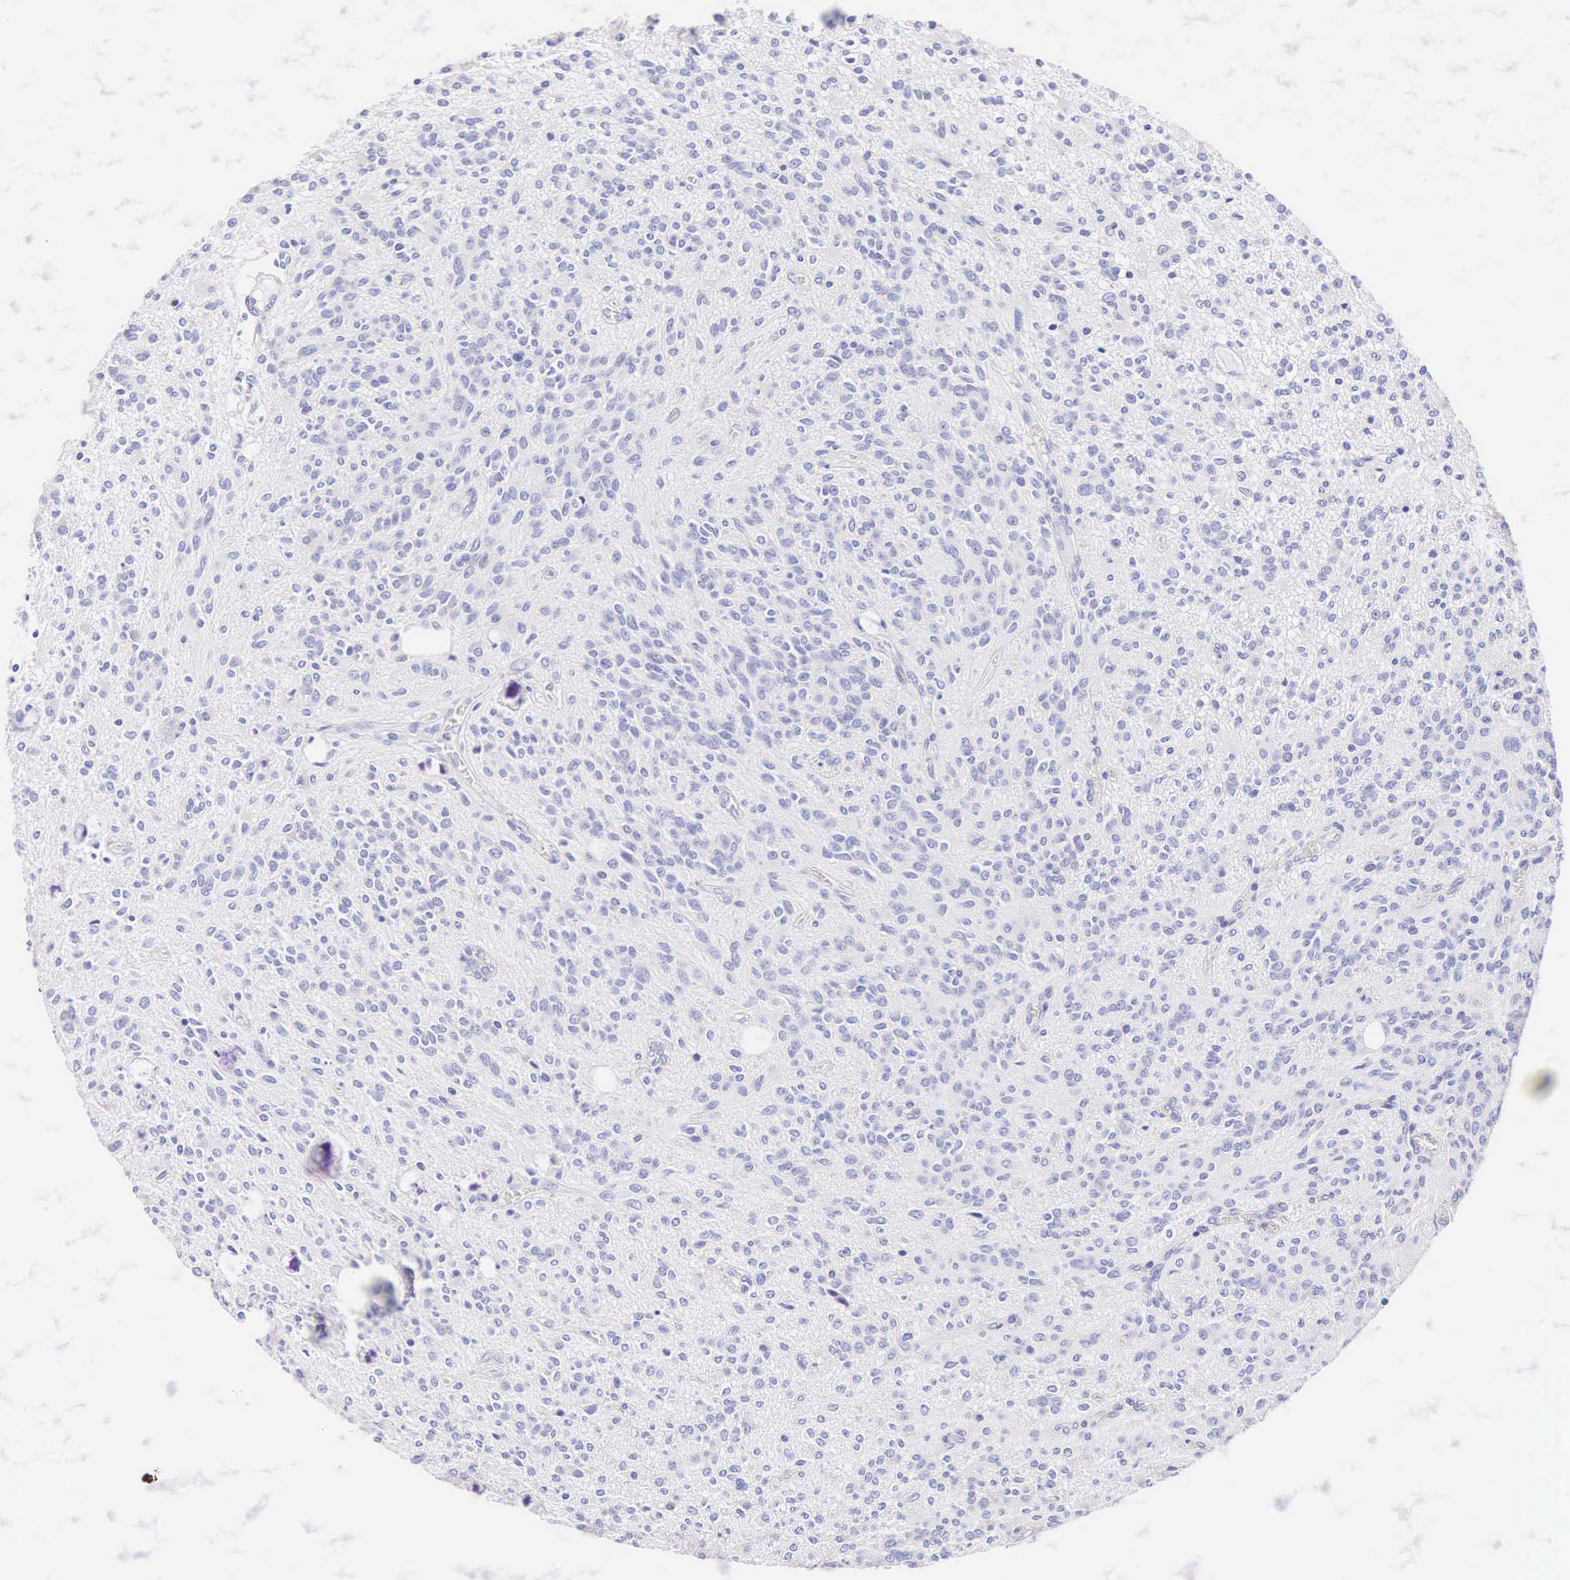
{"staining": {"intensity": "negative", "quantity": "none", "location": "none"}, "tissue": "glioma", "cell_type": "Tumor cells", "image_type": "cancer", "snomed": [{"axis": "morphology", "description": "Glioma, malignant, Low grade"}, {"axis": "topography", "description": "Brain"}], "caption": "Human malignant glioma (low-grade) stained for a protein using immunohistochemistry reveals no positivity in tumor cells.", "gene": "CNN1", "patient": {"sex": "female", "age": 15}}